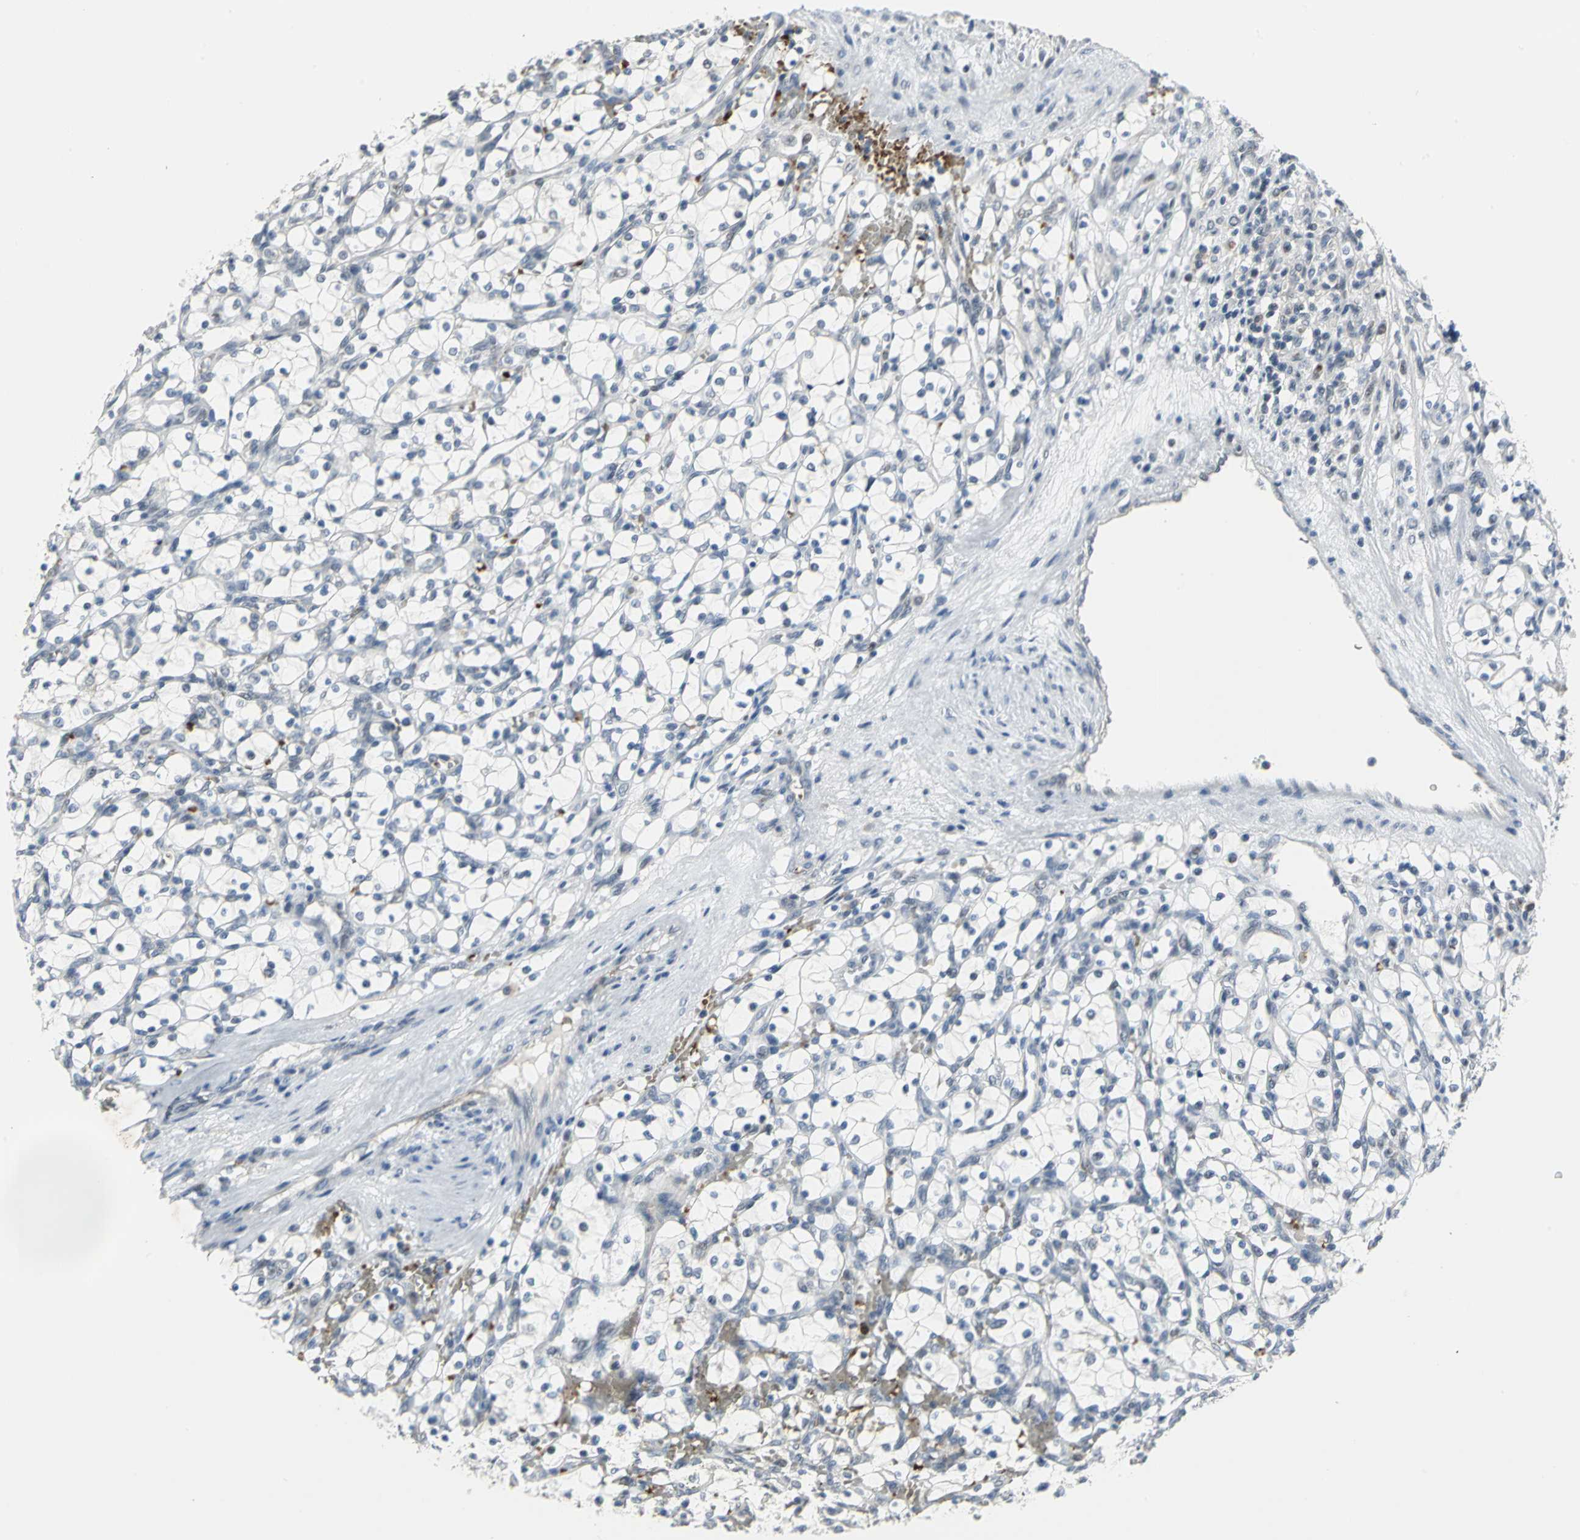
{"staining": {"intensity": "weak", "quantity": "25%-75%", "location": "nuclear"}, "tissue": "renal cancer", "cell_type": "Tumor cells", "image_type": "cancer", "snomed": [{"axis": "morphology", "description": "Adenocarcinoma, NOS"}, {"axis": "topography", "description": "Kidney"}], "caption": "IHC of human renal adenocarcinoma displays low levels of weak nuclear staining in approximately 25%-75% of tumor cells.", "gene": "GLI3", "patient": {"sex": "female", "age": 69}}